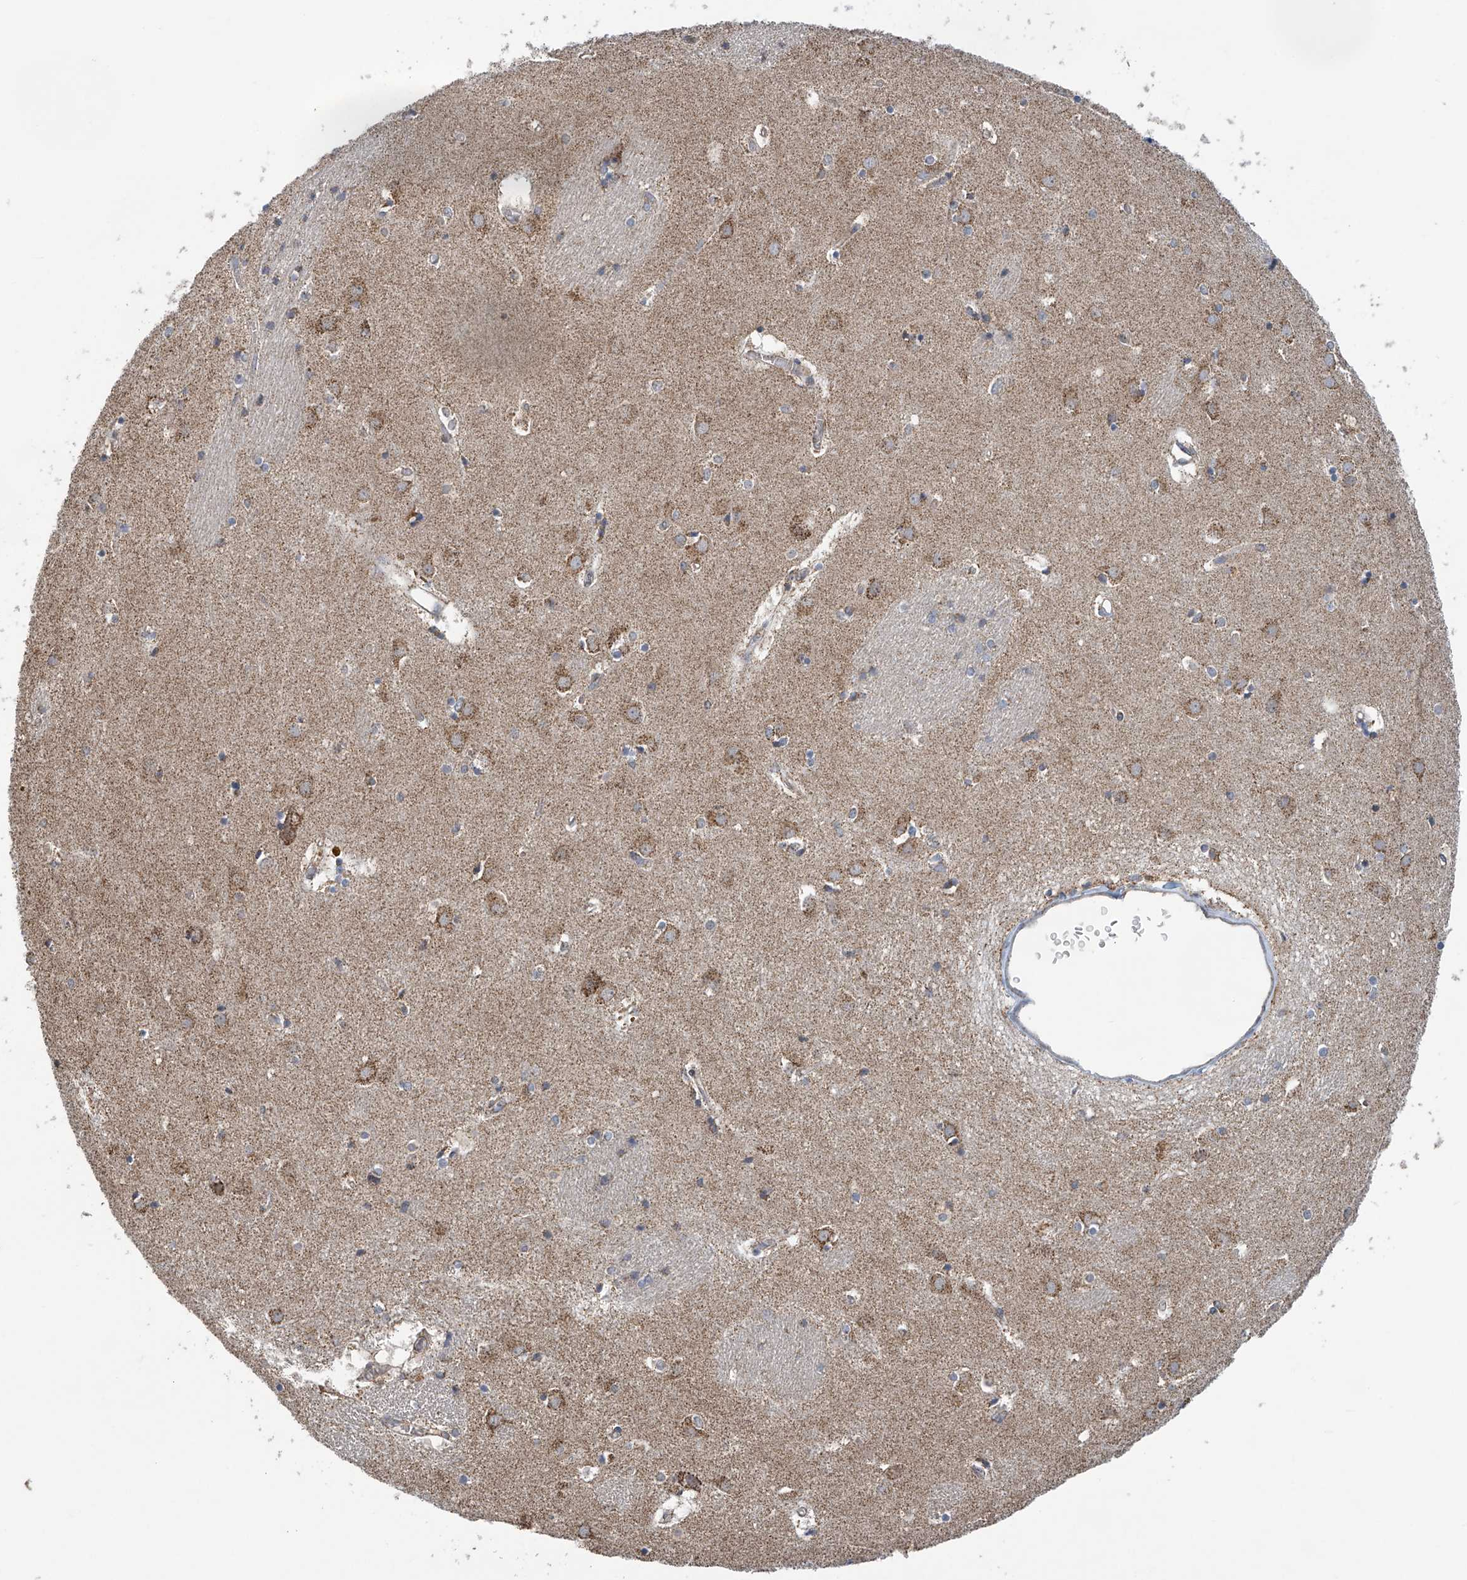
{"staining": {"intensity": "weak", "quantity": "25%-75%", "location": "cytoplasmic/membranous"}, "tissue": "caudate", "cell_type": "Glial cells", "image_type": "normal", "snomed": [{"axis": "morphology", "description": "Normal tissue, NOS"}, {"axis": "topography", "description": "Lateral ventricle wall"}], "caption": "Protein staining of benign caudate exhibits weak cytoplasmic/membranous staining in approximately 25%-75% of glial cells.", "gene": "COMMD1", "patient": {"sex": "male", "age": 70}}